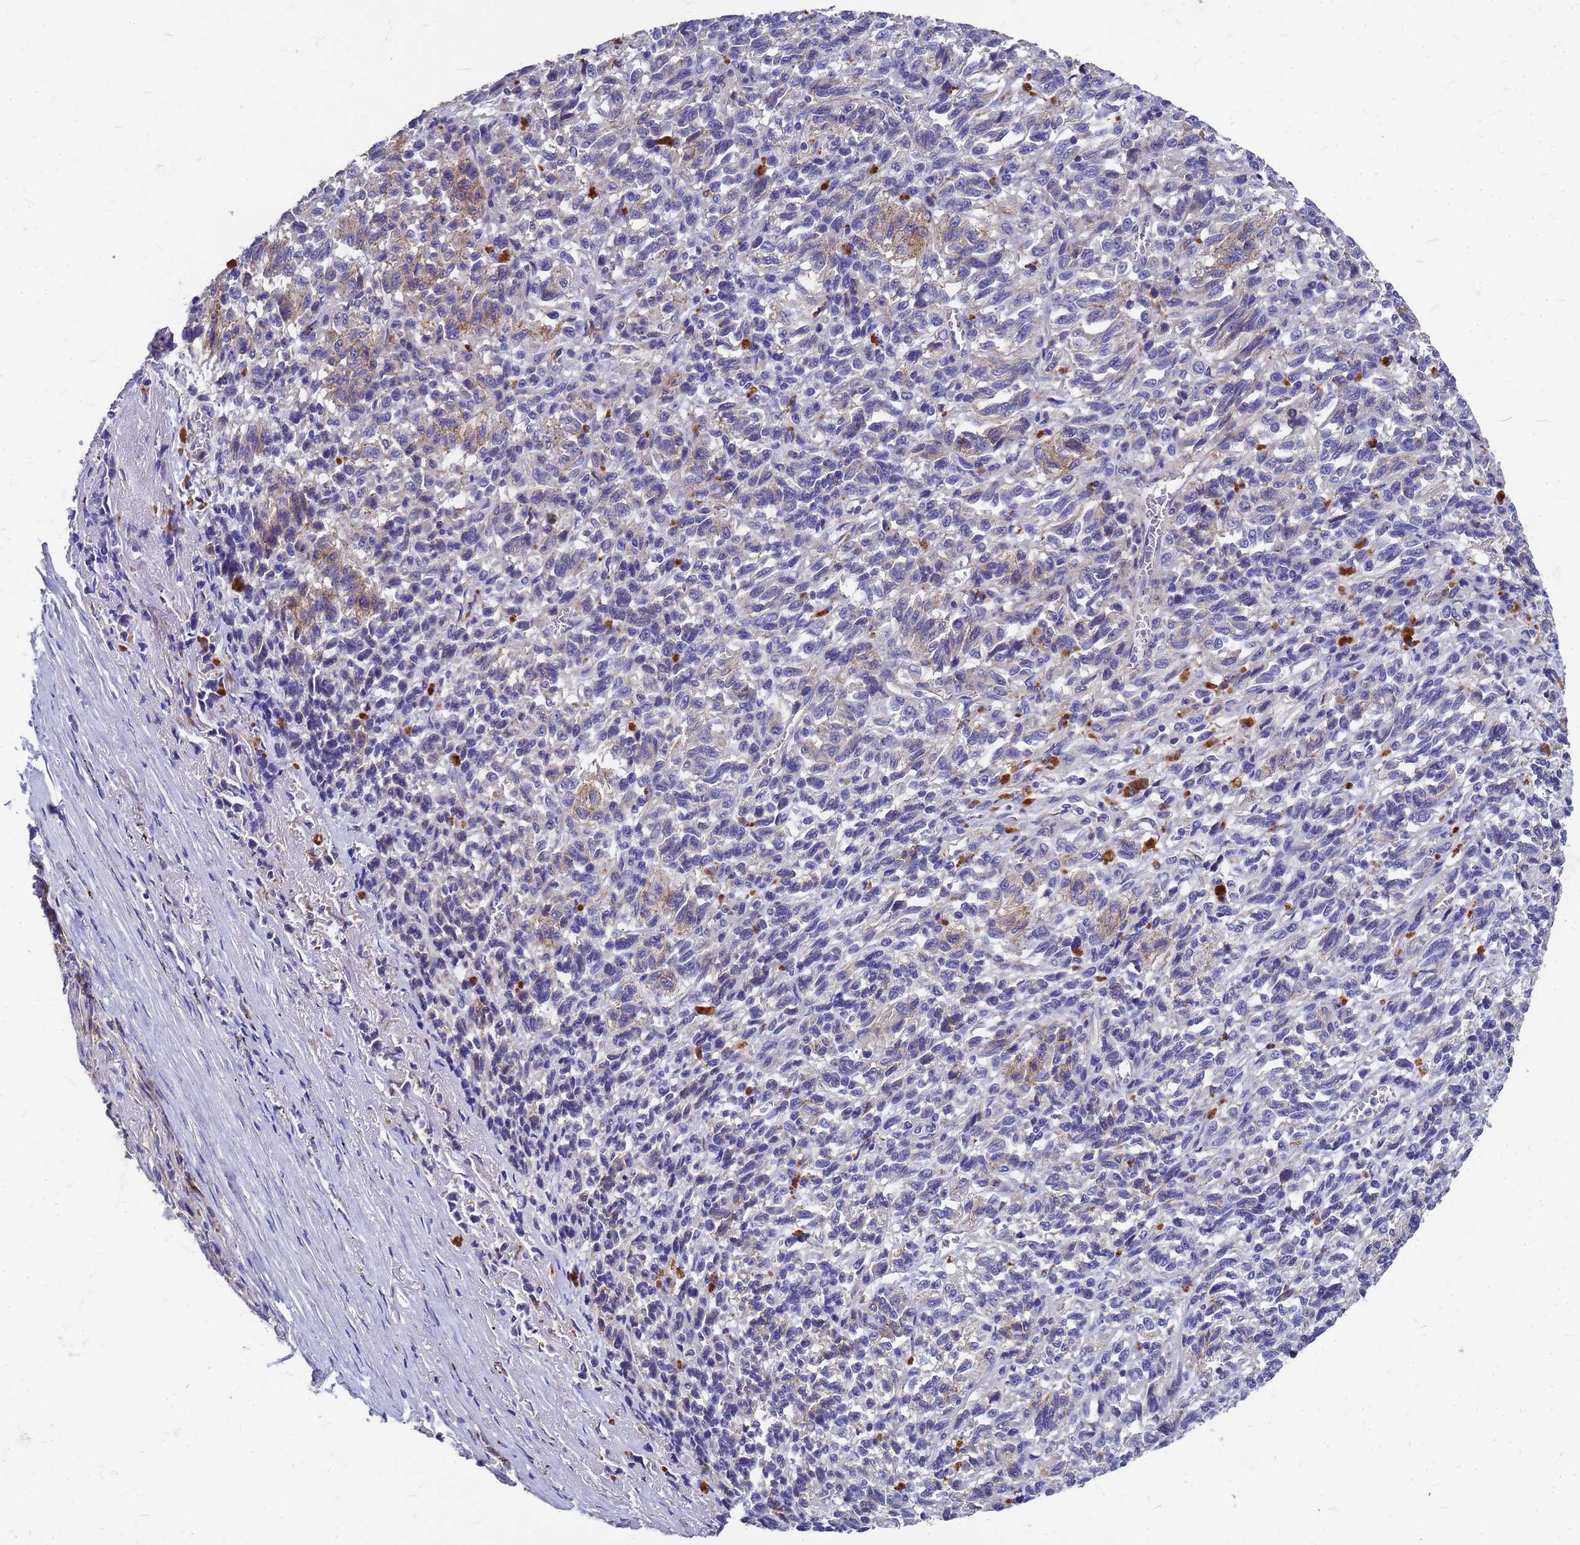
{"staining": {"intensity": "weak", "quantity": "<25%", "location": "cytoplasmic/membranous"}, "tissue": "melanoma", "cell_type": "Tumor cells", "image_type": "cancer", "snomed": [{"axis": "morphology", "description": "Malignant melanoma, Metastatic site"}, {"axis": "topography", "description": "Lung"}], "caption": "A high-resolution photomicrograph shows immunohistochemistry (IHC) staining of malignant melanoma (metastatic site), which shows no significant staining in tumor cells.", "gene": "FBXW5", "patient": {"sex": "male", "age": 64}}